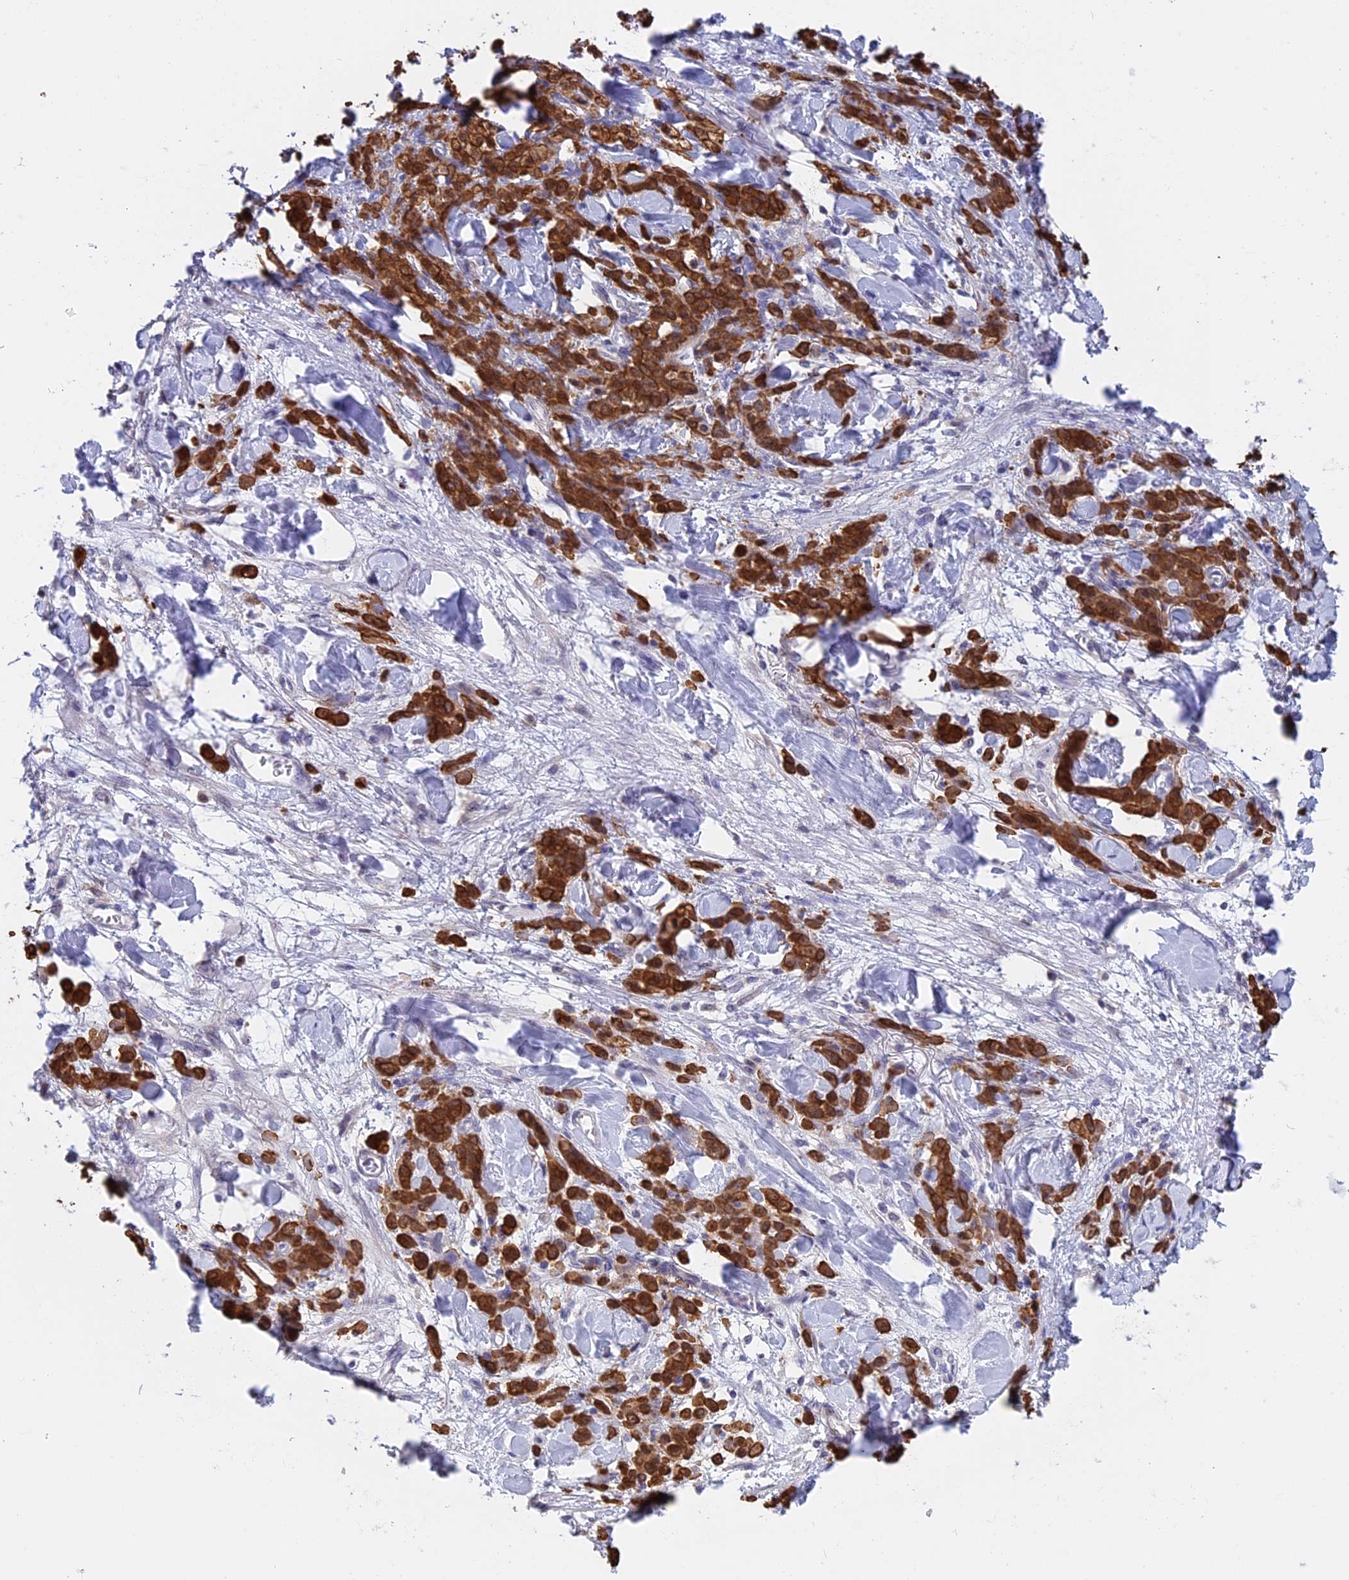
{"staining": {"intensity": "strong", "quantity": ">75%", "location": "cytoplasmic/membranous"}, "tissue": "stomach cancer", "cell_type": "Tumor cells", "image_type": "cancer", "snomed": [{"axis": "morphology", "description": "Normal tissue, NOS"}, {"axis": "morphology", "description": "Adenocarcinoma, NOS"}, {"axis": "topography", "description": "Stomach"}], "caption": "Immunohistochemistry (IHC) staining of stomach cancer, which reveals high levels of strong cytoplasmic/membranous positivity in approximately >75% of tumor cells indicating strong cytoplasmic/membranous protein positivity. The staining was performed using DAB (brown) for protein detection and nuclei were counterstained in hematoxylin (blue).", "gene": "STUB1", "patient": {"sex": "male", "age": 82}}